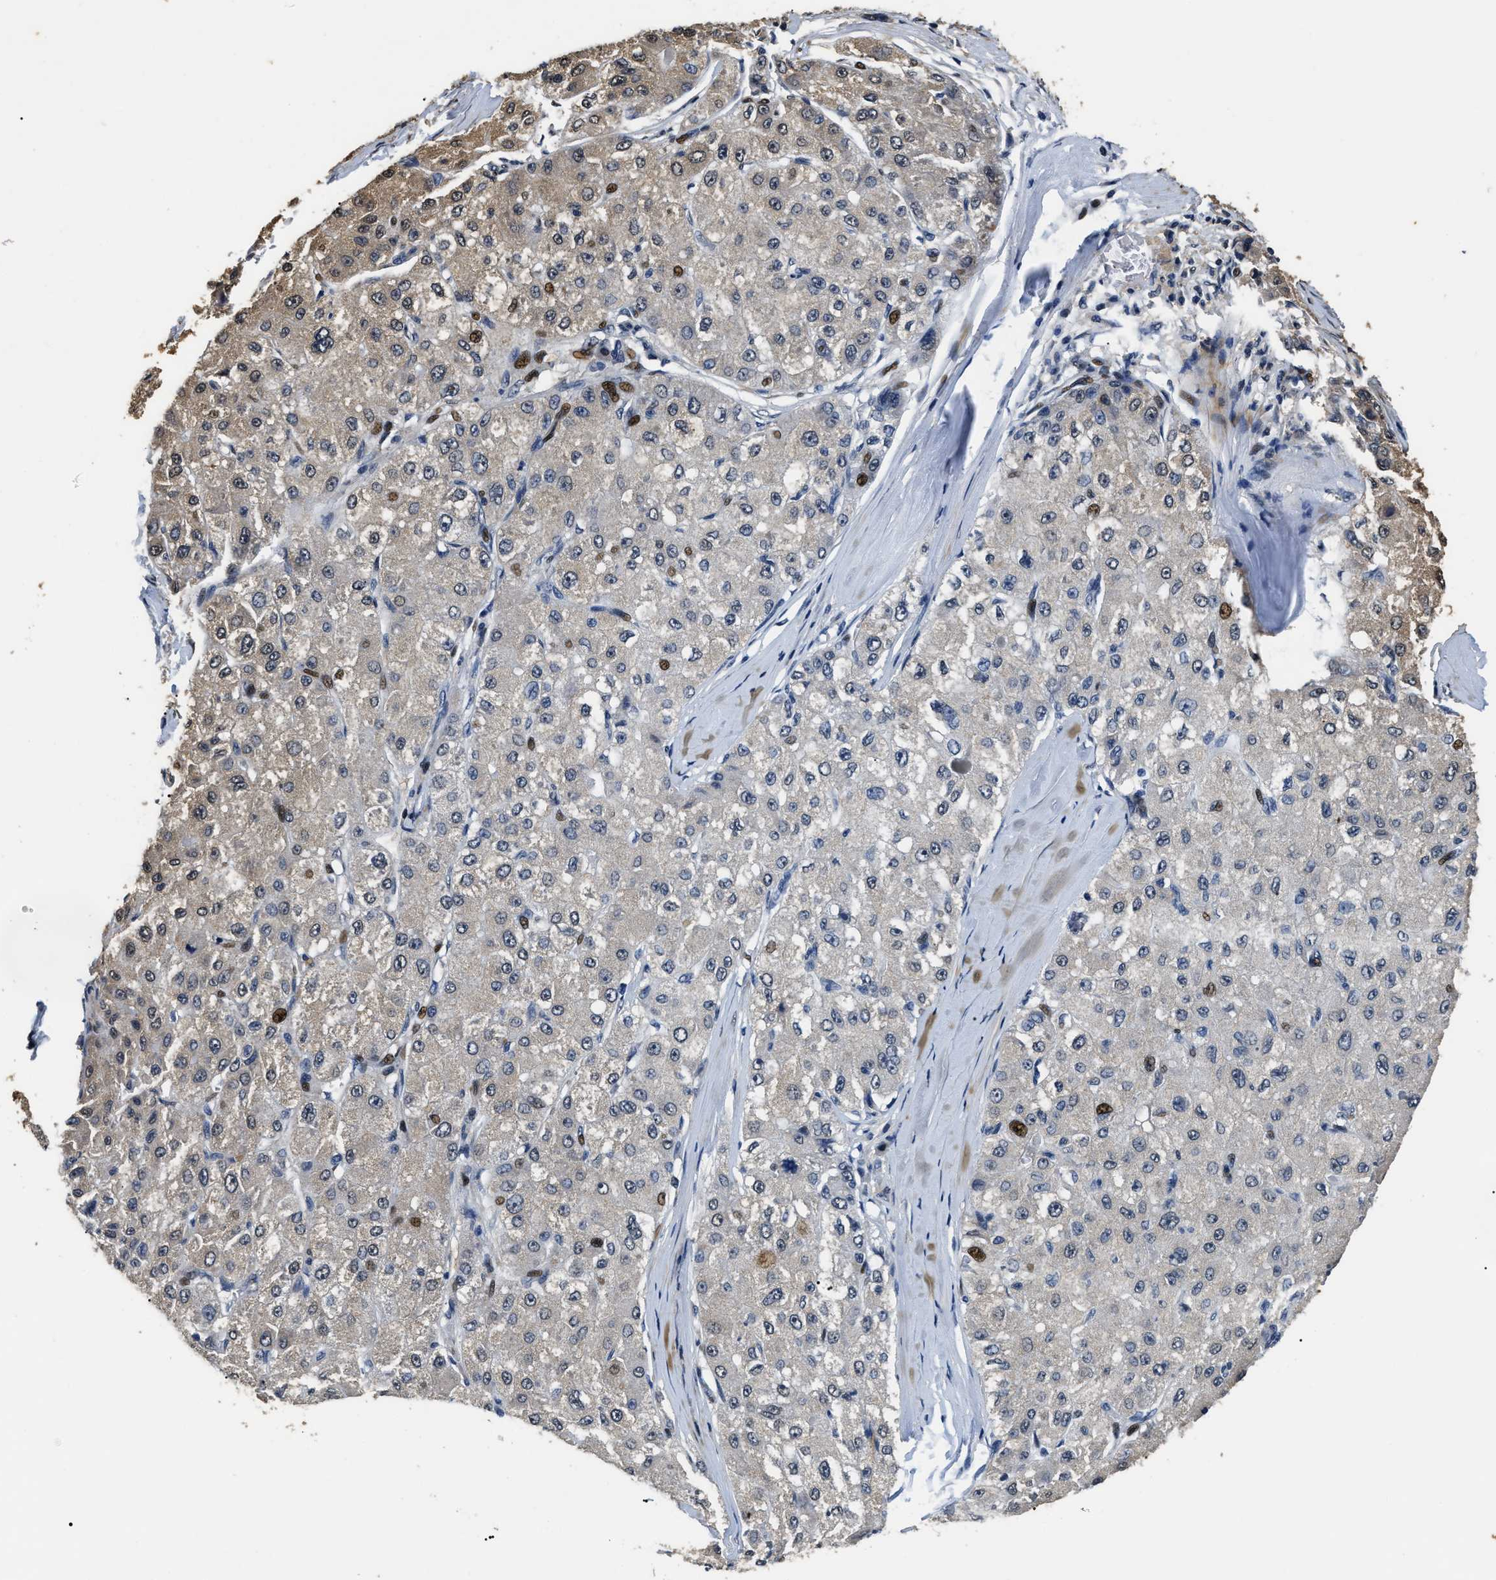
{"staining": {"intensity": "negative", "quantity": "none", "location": "none"}, "tissue": "liver cancer", "cell_type": "Tumor cells", "image_type": "cancer", "snomed": [{"axis": "morphology", "description": "Carcinoma, Hepatocellular, NOS"}, {"axis": "topography", "description": "Liver"}], "caption": "Protein analysis of liver cancer displays no significant positivity in tumor cells.", "gene": "PSMD8", "patient": {"sex": "male", "age": 80}}